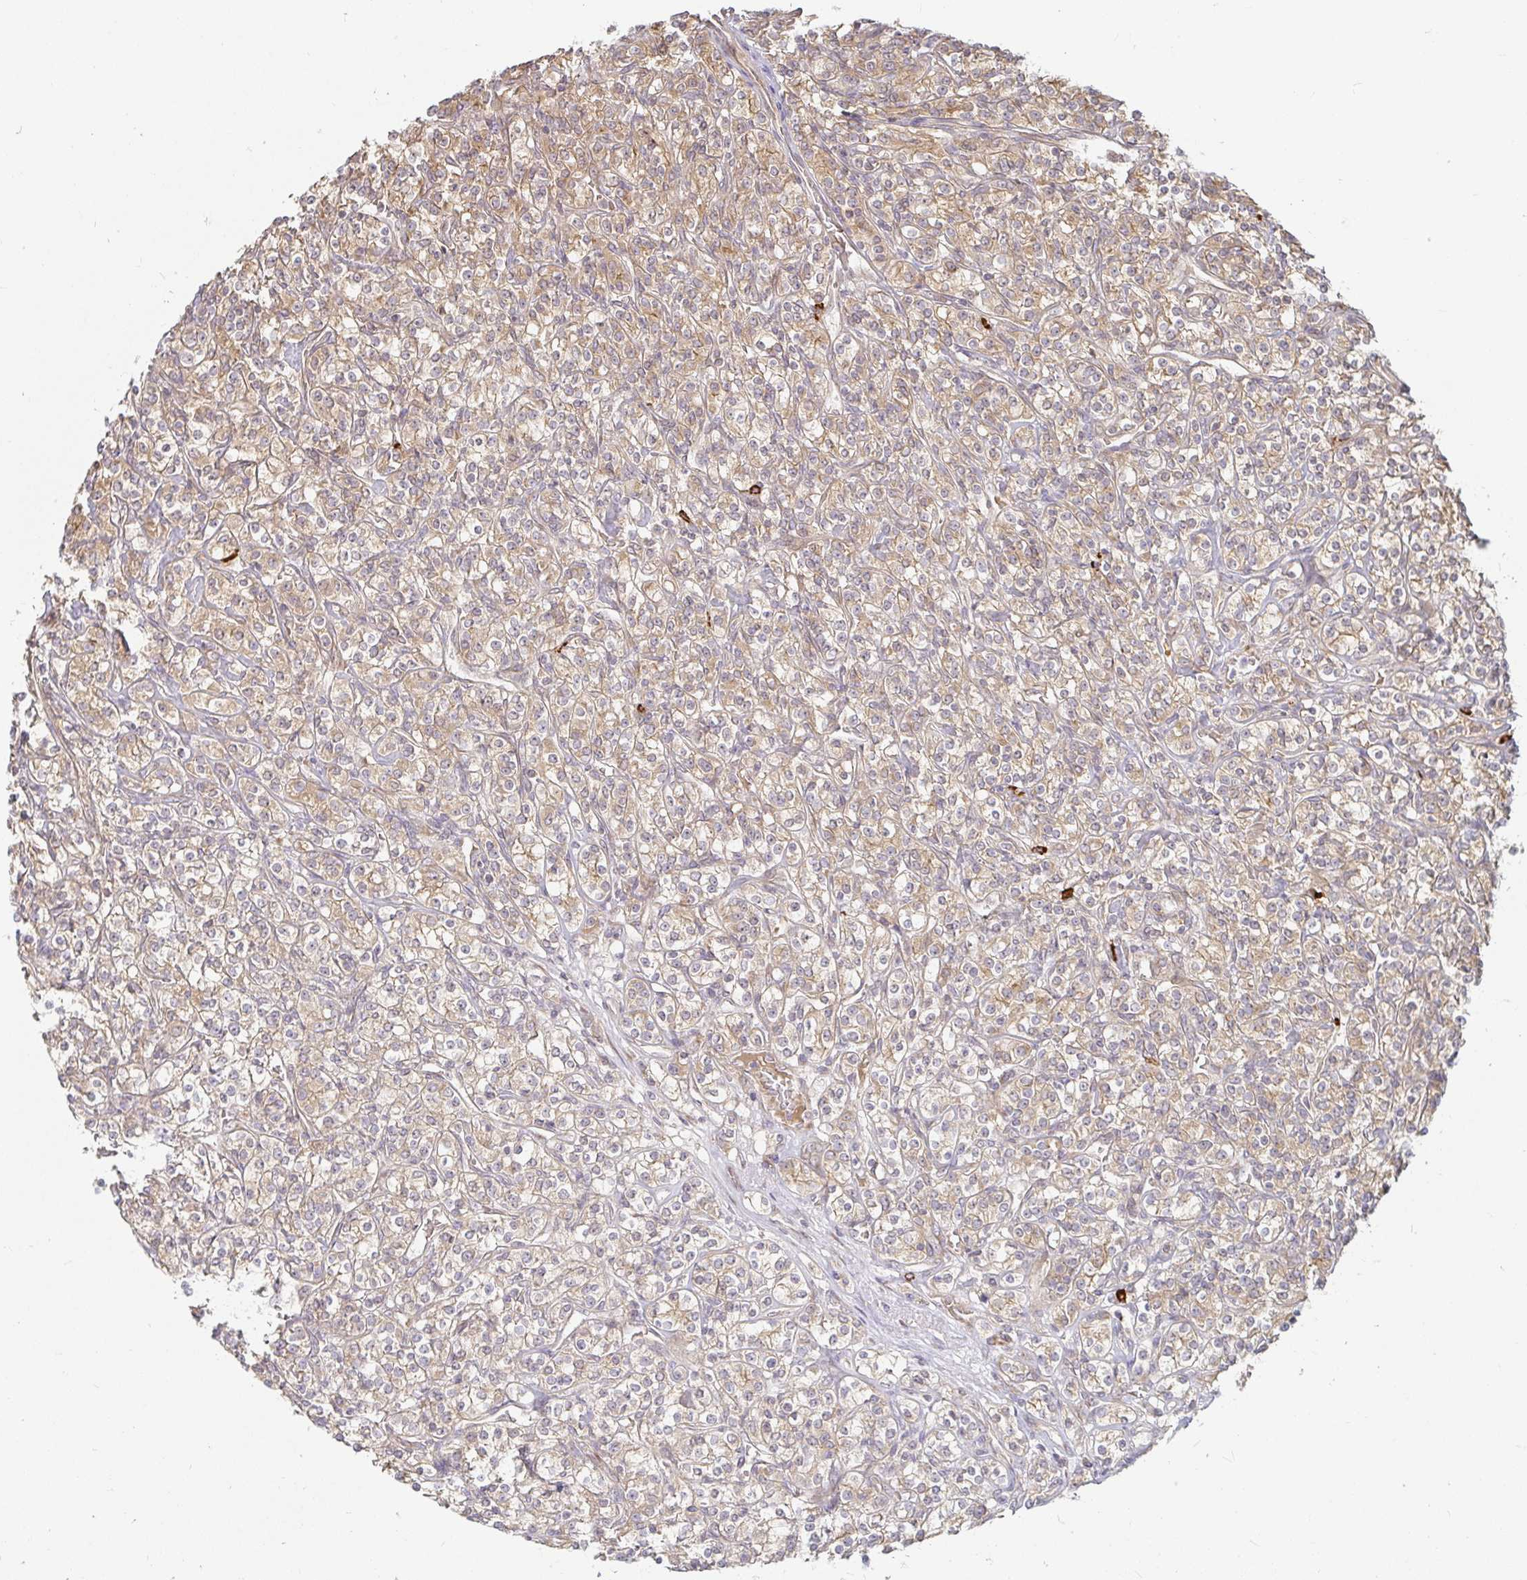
{"staining": {"intensity": "weak", "quantity": ">75%", "location": "cytoplasmic/membranous"}, "tissue": "renal cancer", "cell_type": "Tumor cells", "image_type": "cancer", "snomed": [{"axis": "morphology", "description": "Adenocarcinoma, NOS"}, {"axis": "topography", "description": "Kidney"}], "caption": "Immunohistochemistry of renal cancer demonstrates low levels of weak cytoplasmic/membranous expression in approximately >75% of tumor cells.", "gene": "CAST", "patient": {"sex": "male", "age": 77}}